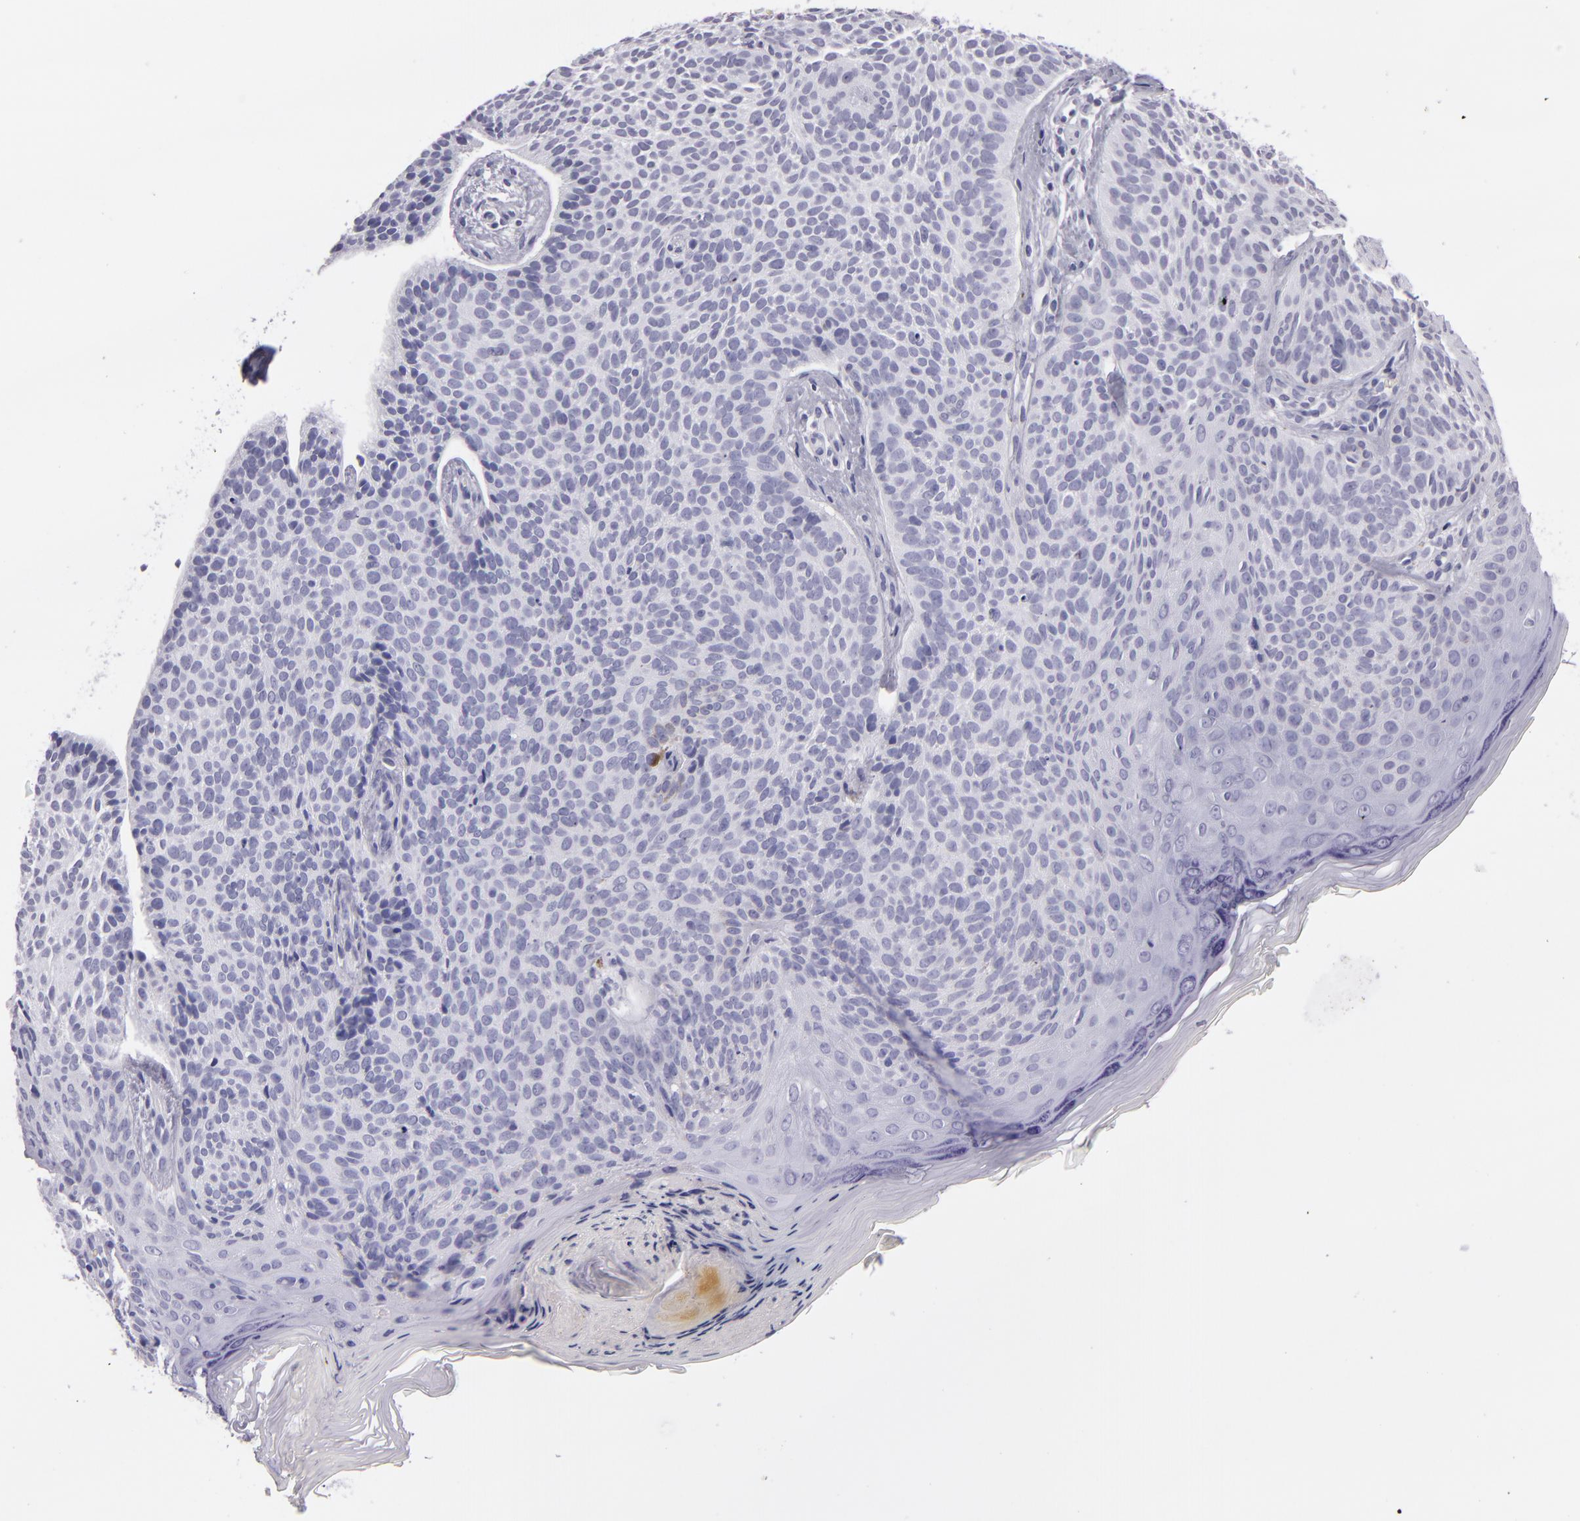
{"staining": {"intensity": "negative", "quantity": "none", "location": "none"}, "tissue": "skin cancer", "cell_type": "Tumor cells", "image_type": "cancer", "snomed": [{"axis": "morphology", "description": "Basal cell carcinoma"}, {"axis": "topography", "description": "Skin"}], "caption": "Tumor cells show no significant protein expression in skin cancer.", "gene": "CR2", "patient": {"sex": "female", "age": 78}}